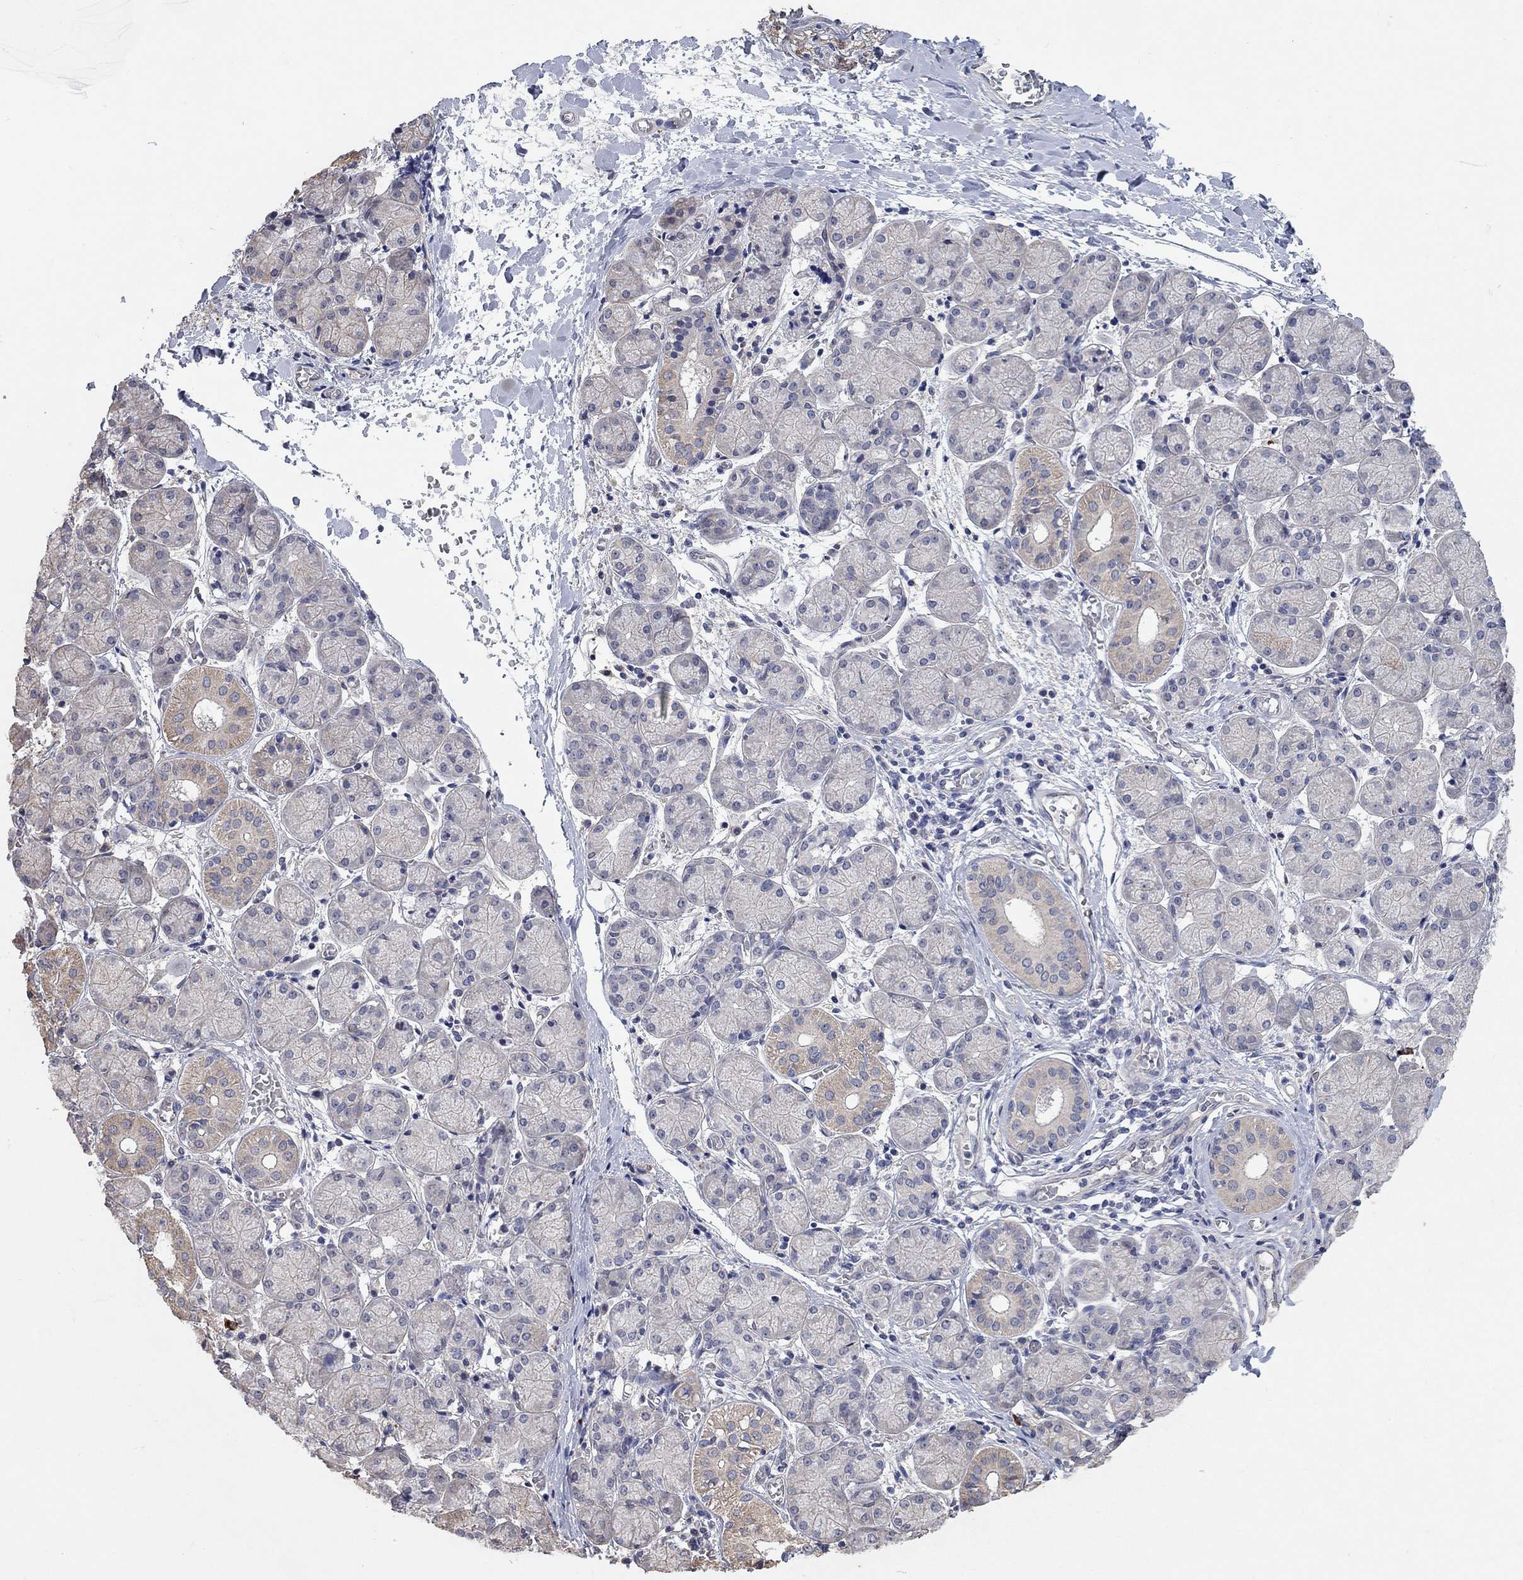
{"staining": {"intensity": "moderate", "quantity": "<25%", "location": "cytoplasmic/membranous"}, "tissue": "salivary gland", "cell_type": "Glandular cells", "image_type": "normal", "snomed": [{"axis": "morphology", "description": "Normal tissue, NOS"}, {"axis": "topography", "description": "Salivary gland"}, {"axis": "topography", "description": "Peripheral nerve tissue"}], "caption": "Brown immunohistochemical staining in benign human salivary gland shows moderate cytoplasmic/membranous positivity in about <25% of glandular cells.", "gene": "WASF3", "patient": {"sex": "female", "age": 24}}